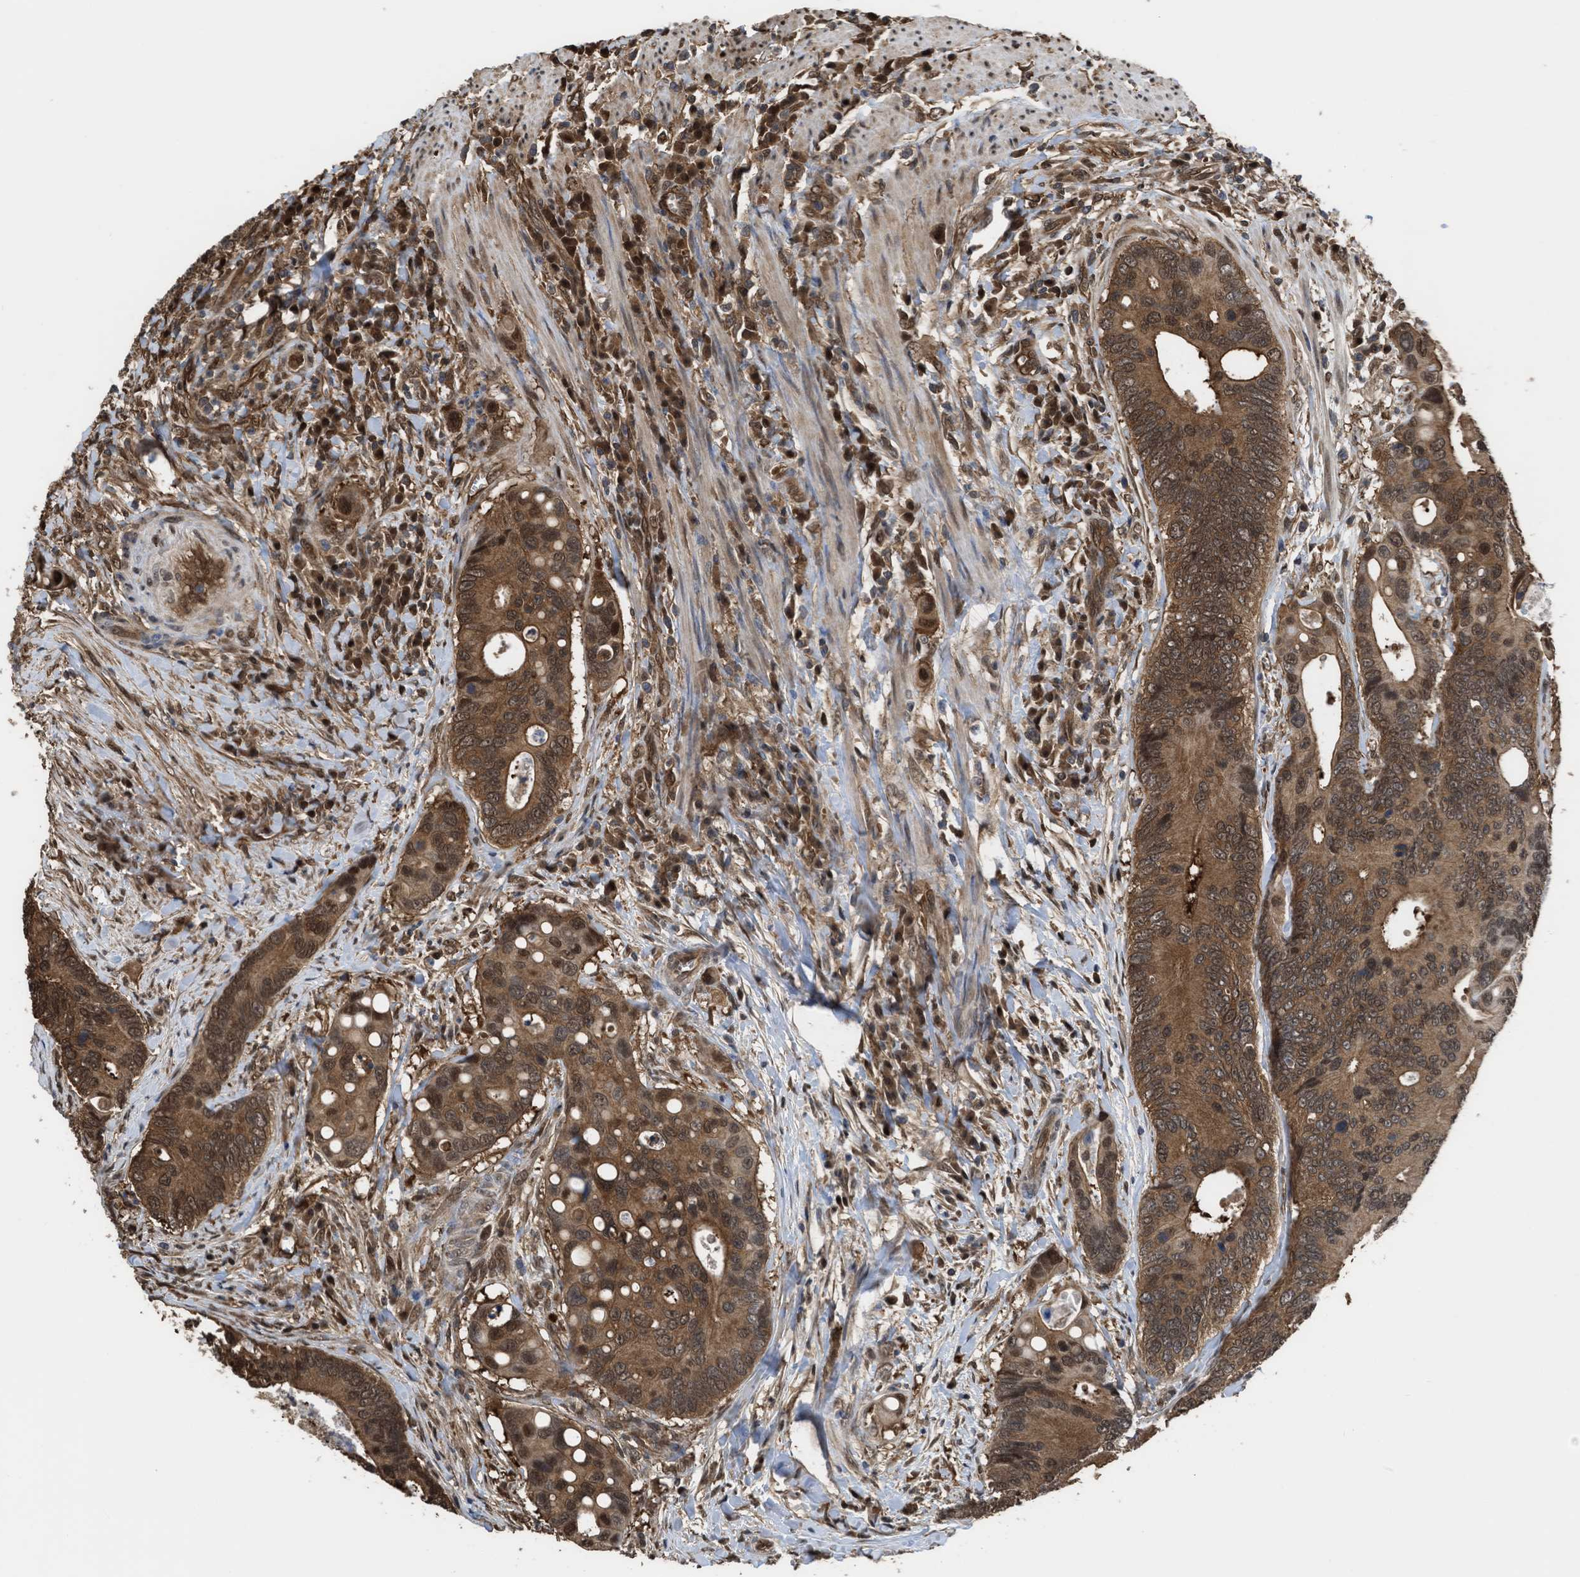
{"staining": {"intensity": "moderate", "quantity": ">75%", "location": "cytoplasmic/membranous,nuclear"}, "tissue": "colorectal cancer", "cell_type": "Tumor cells", "image_type": "cancer", "snomed": [{"axis": "morphology", "description": "Inflammation, NOS"}, {"axis": "morphology", "description": "Adenocarcinoma, NOS"}, {"axis": "topography", "description": "Colon"}], "caption": "There is medium levels of moderate cytoplasmic/membranous and nuclear staining in tumor cells of colorectal cancer (adenocarcinoma), as demonstrated by immunohistochemical staining (brown color).", "gene": "YWHAG", "patient": {"sex": "male", "age": 72}}